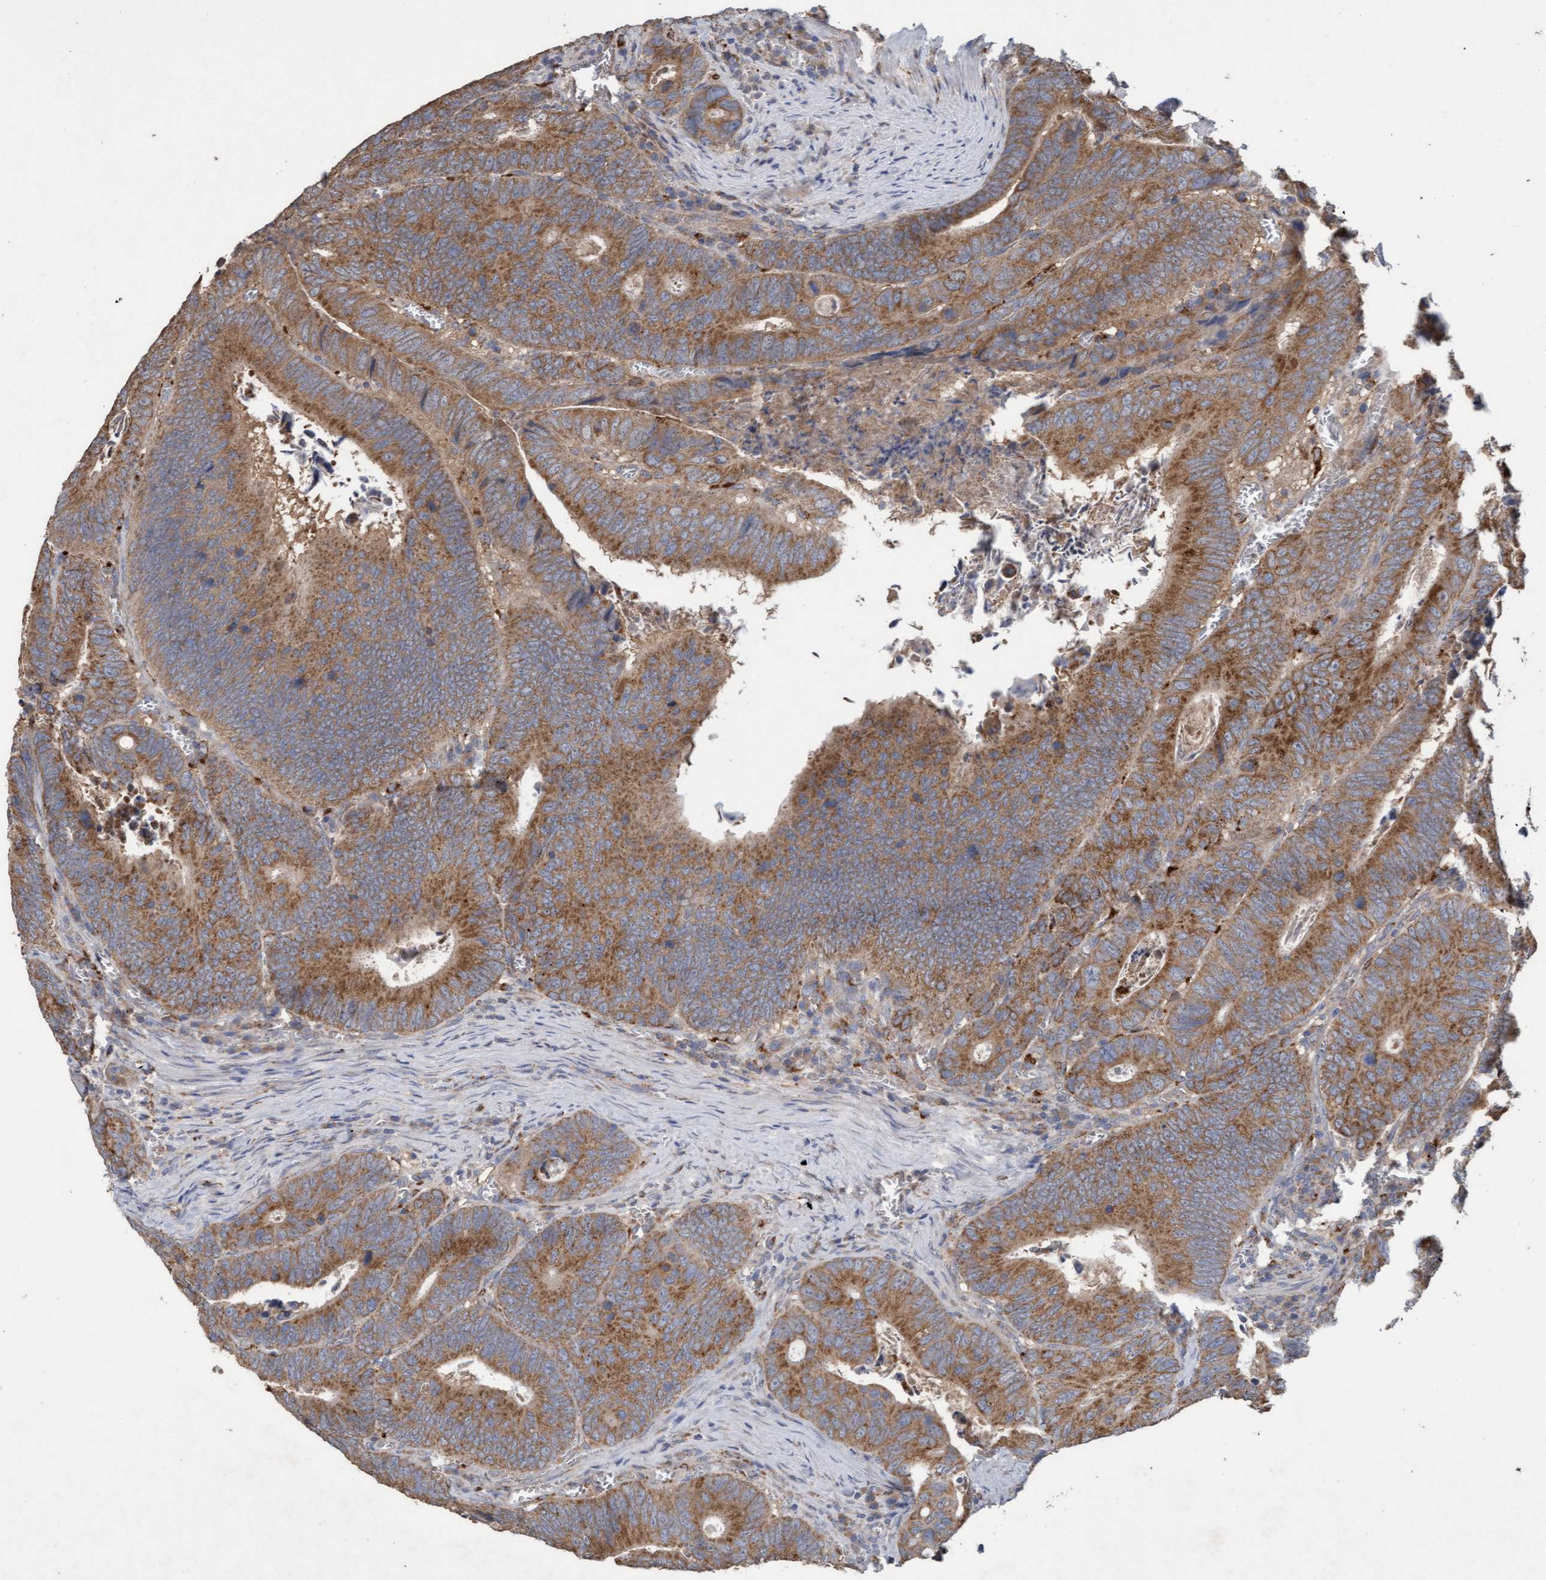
{"staining": {"intensity": "moderate", "quantity": ">75%", "location": "cytoplasmic/membranous"}, "tissue": "colorectal cancer", "cell_type": "Tumor cells", "image_type": "cancer", "snomed": [{"axis": "morphology", "description": "Inflammation, NOS"}, {"axis": "morphology", "description": "Adenocarcinoma, NOS"}, {"axis": "topography", "description": "Colon"}], "caption": "Tumor cells demonstrate medium levels of moderate cytoplasmic/membranous positivity in approximately >75% of cells in colorectal cancer.", "gene": "ATPAF2", "patient": {"sex": "male", "age": 72}}